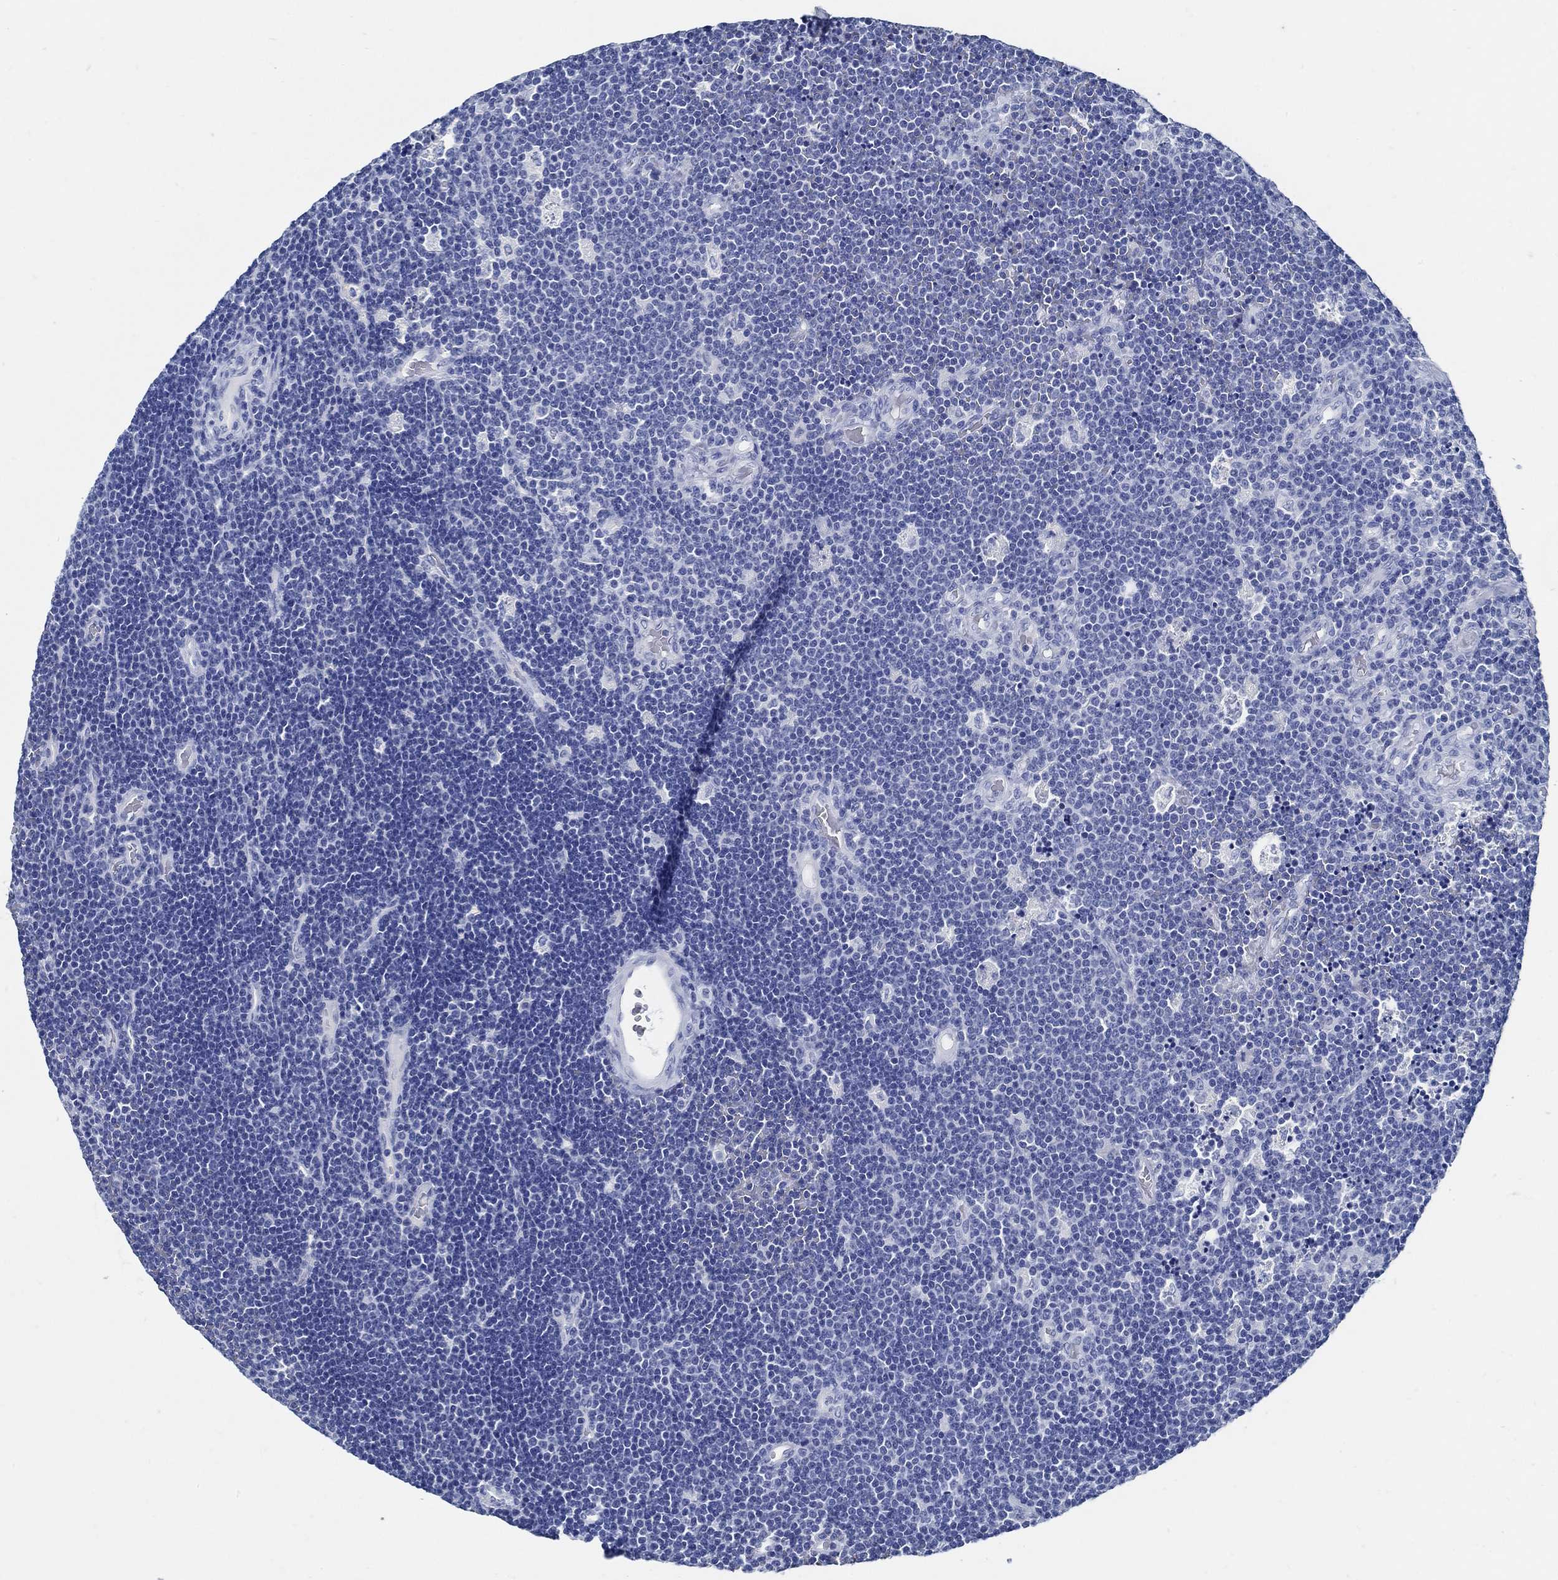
{"staining": {"intensity": "negative", "quantity": "none", "location": "none"}, "tissue": "lymphoma", "cell_type": "Tumor cells", "image_type": "cancer", "snomed": [{"axis": "morphology", "description": "Malignant lymphoma, non-Hodgkin's type, Low grade"}, {"axis": "topography", "description": "Brain"}], "caption": "An IHC image of malignant lymphoma, non-Hodgkin's type (low-grade) is shown. There is no staining in tumor cells of malignant lymphoma, non-Hodgkin's type (low-grade). Nuclei are stained in blue.", "gene": "SLC45A1", "patient": {"sex": "female", "age": 66}}